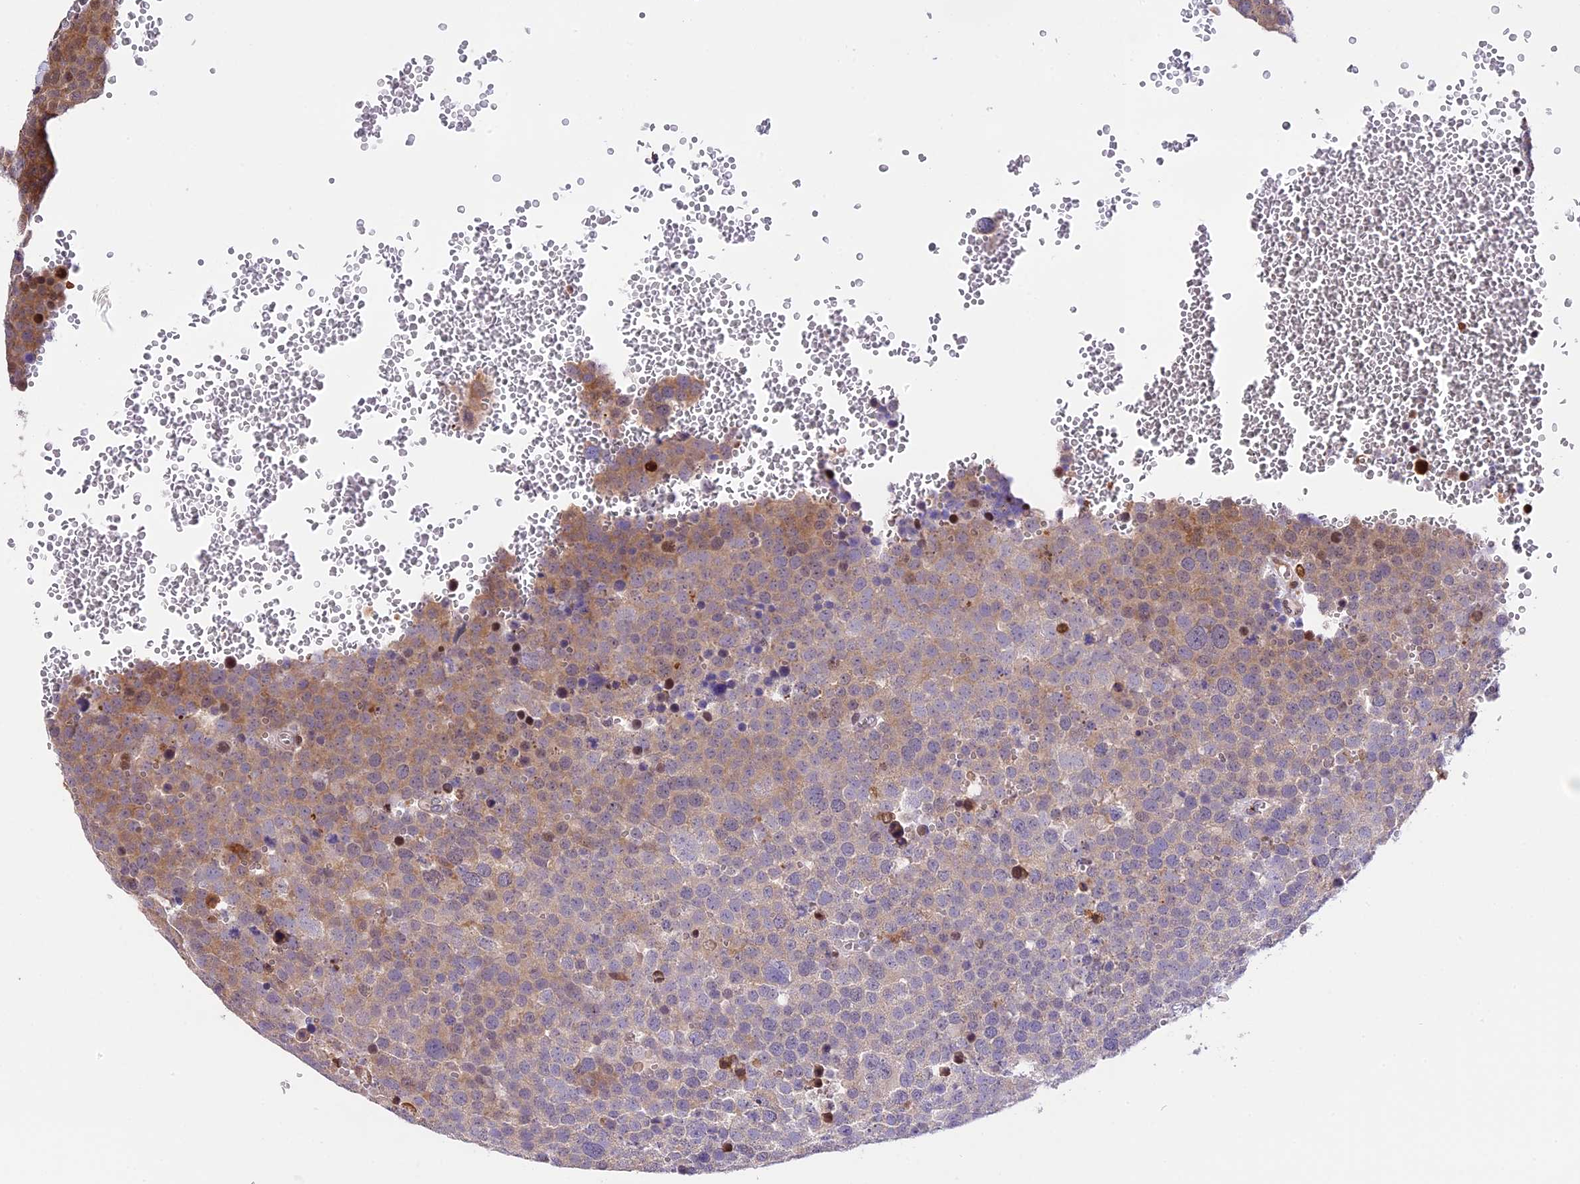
{"staining": {"intensity": "moderate", "quantity": "<25%", "location": "cytoplasmic/membranous"}, "tissue": "testis cancer", "cell_type": "Tumor cells", "image_type": "cancer", "snomed": [{"axis": "morphology", "description": "Seminoma, NOS"}, {"axis": "topography", "description": "Testis"}], "caption": "An IHC image of tumor tissue is shown. Protein staining in brown highlights moderate cytoplasmic/membranous positivity in testis cancer within tumor cells.", "gene": "HERPUD1", "patient": {"sex": "male", "age": 71}}